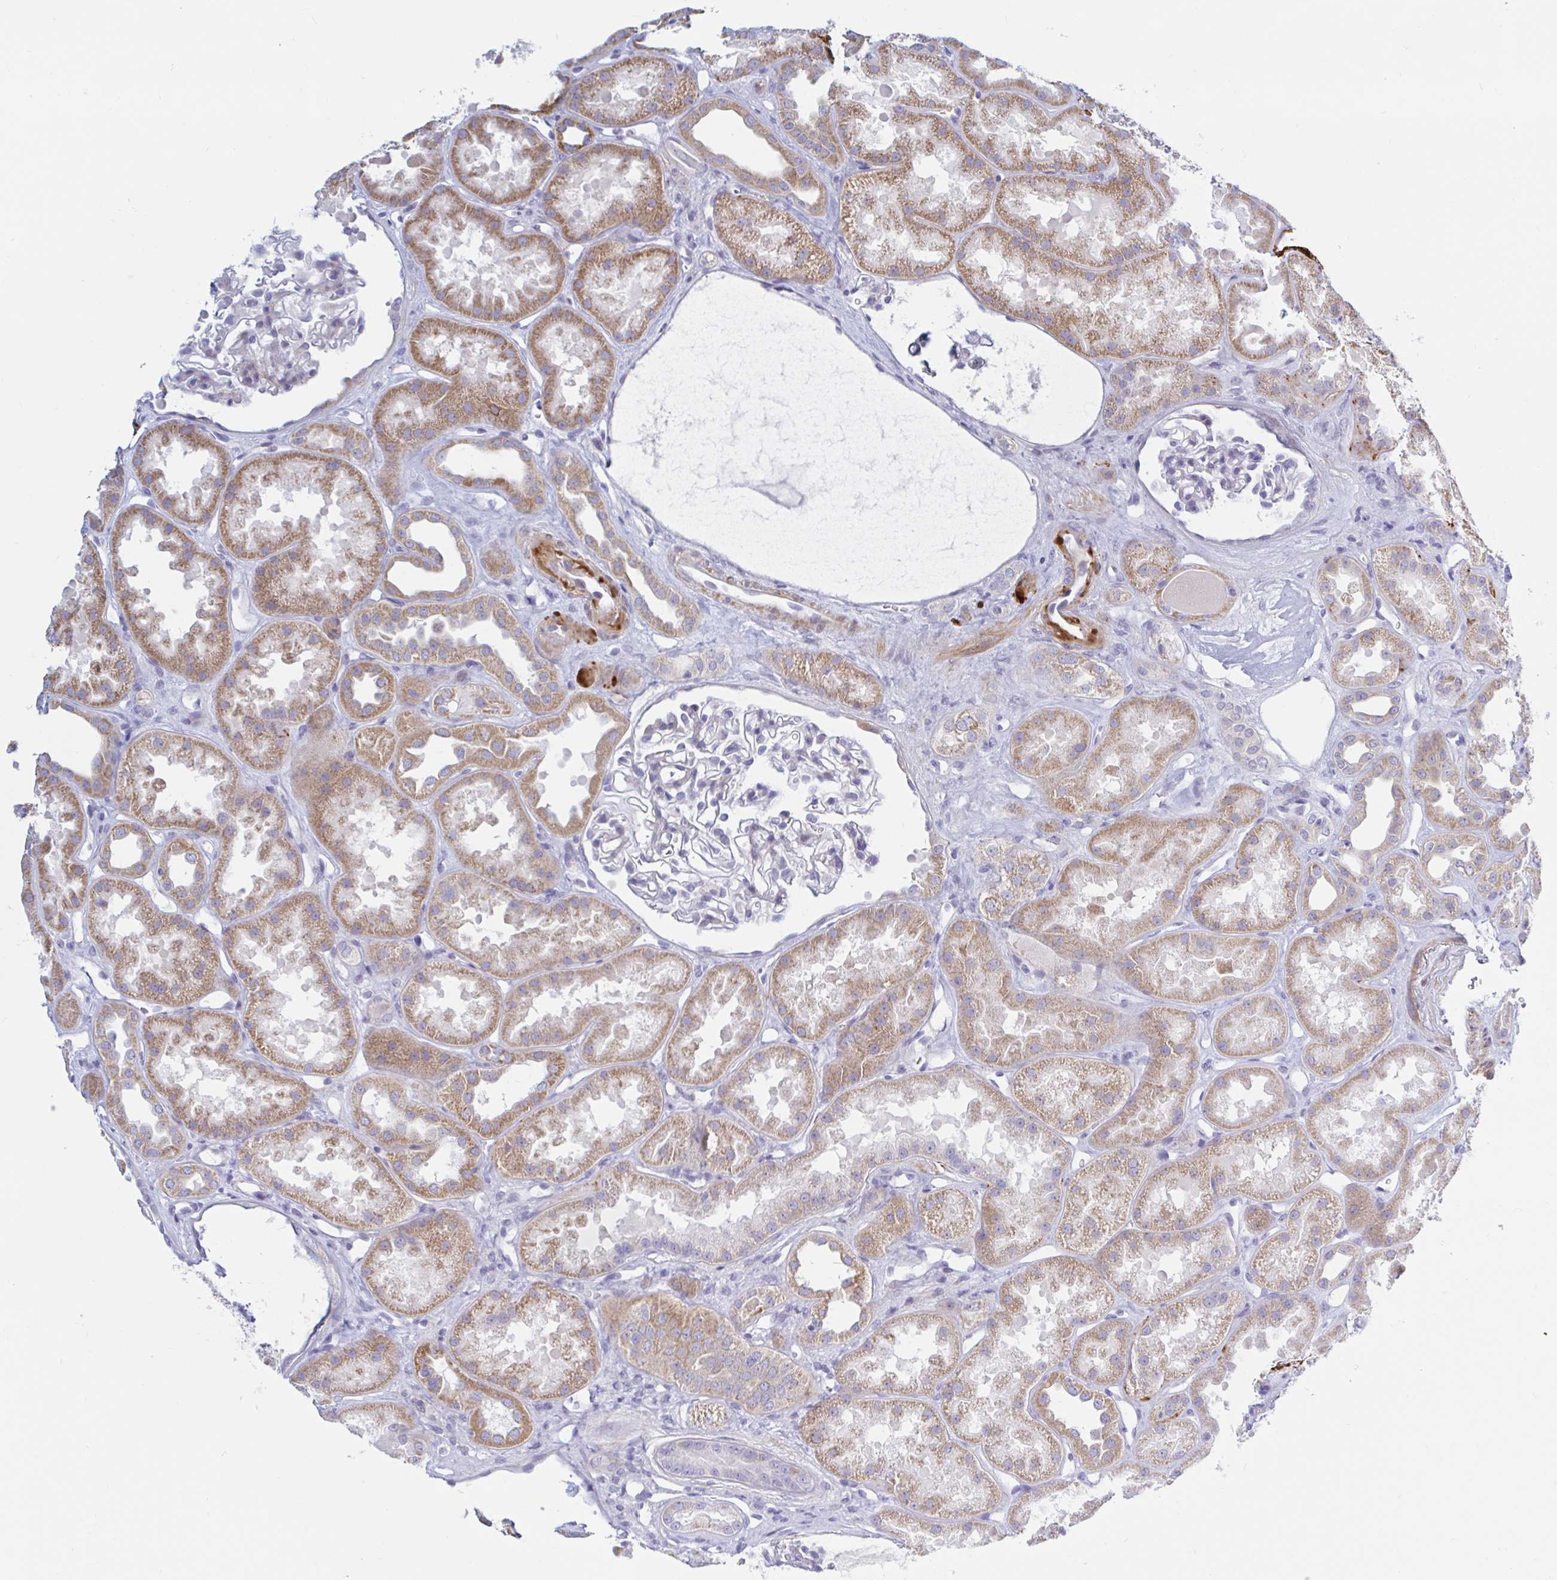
{"staining": {"intensity": "negative", "quantity": "none", "location": "none"}, "tissue": "kidney", "cell_type": "Cells in glomeruli", "image_type": "normal", "snomed": [{"axis": "morphology", "description": "Normal tissue, NOS"}, {"axis": "topography", "description": "Kidney"}], "caption": "Immunohistochemistry (IHC) of normal kidney demonstrates no positivity in cells in glomeruli. (DAB (3,3'-diaminobenzidine) IHC, high magnification).", "gene": "ENSG00000271254", "patient": {"sex": "male", "age": 61}}